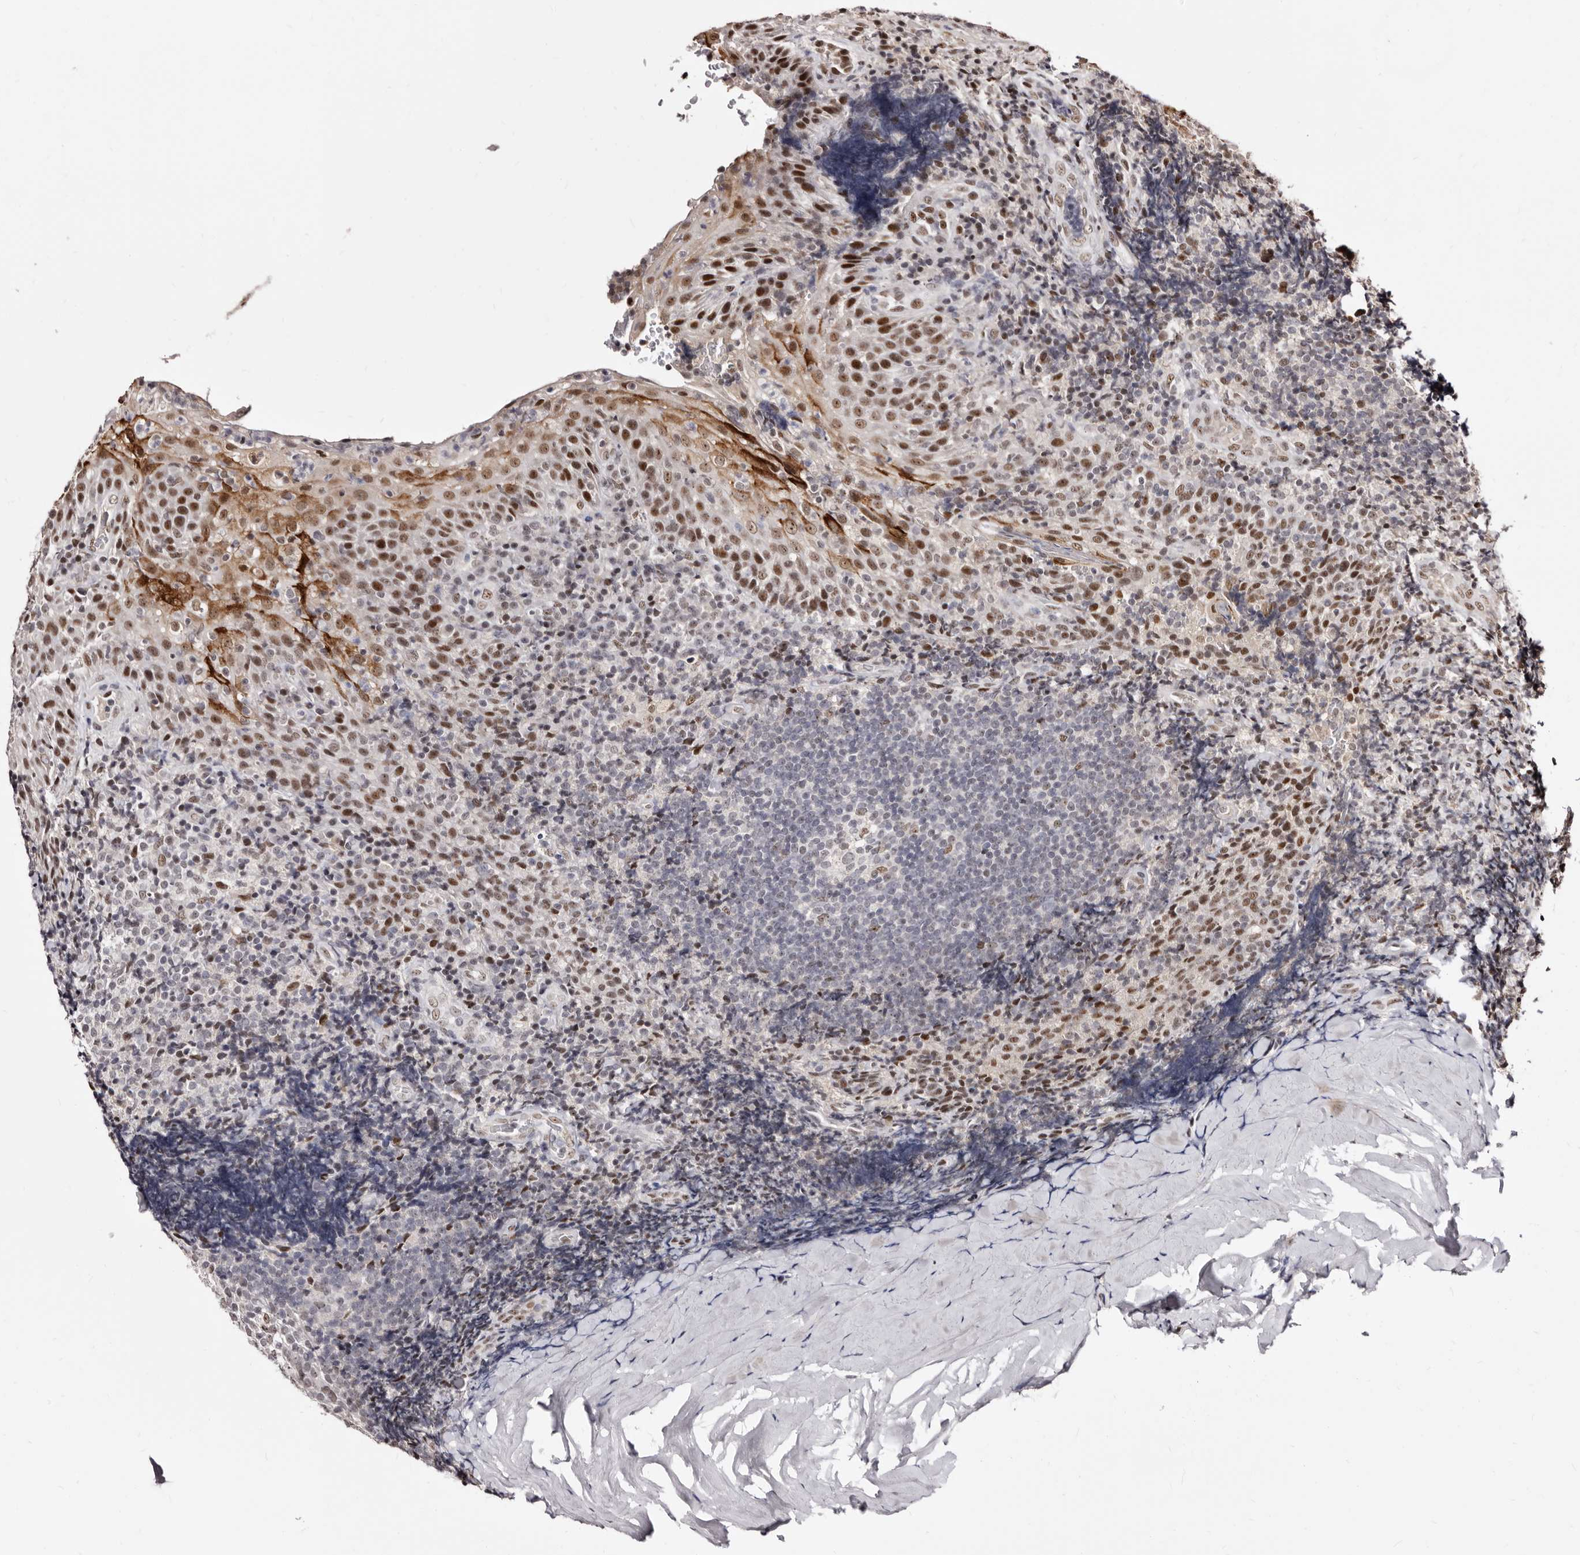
{"staining": {"intensity": "moderate", "quantity": "<25%", "location": "nuclear"}, "tissue": "tonsil", "cell_type": "Germinal center cells", "image_type": "normal", "snomed": [{"axis": "morphology", "description": "Normal tissue, NOS"}, {"axis": "topography", "description": "Tonsil"}], "caption": "Immunohistochemistry (IHC) staining of benign tonsil, which reveals low levels of moderate nuclear positivity in approximately <25% of germinal center cells indicating moderate nuclear protein staining. The staining was performed using DAB (3,3'-diaminobenzidine) (brown) for protein detection and nuclei were counterstained in hematoxylin (blue).", "gene": "ANAPC11", "patient": {"sex": "male", "age": 37}}